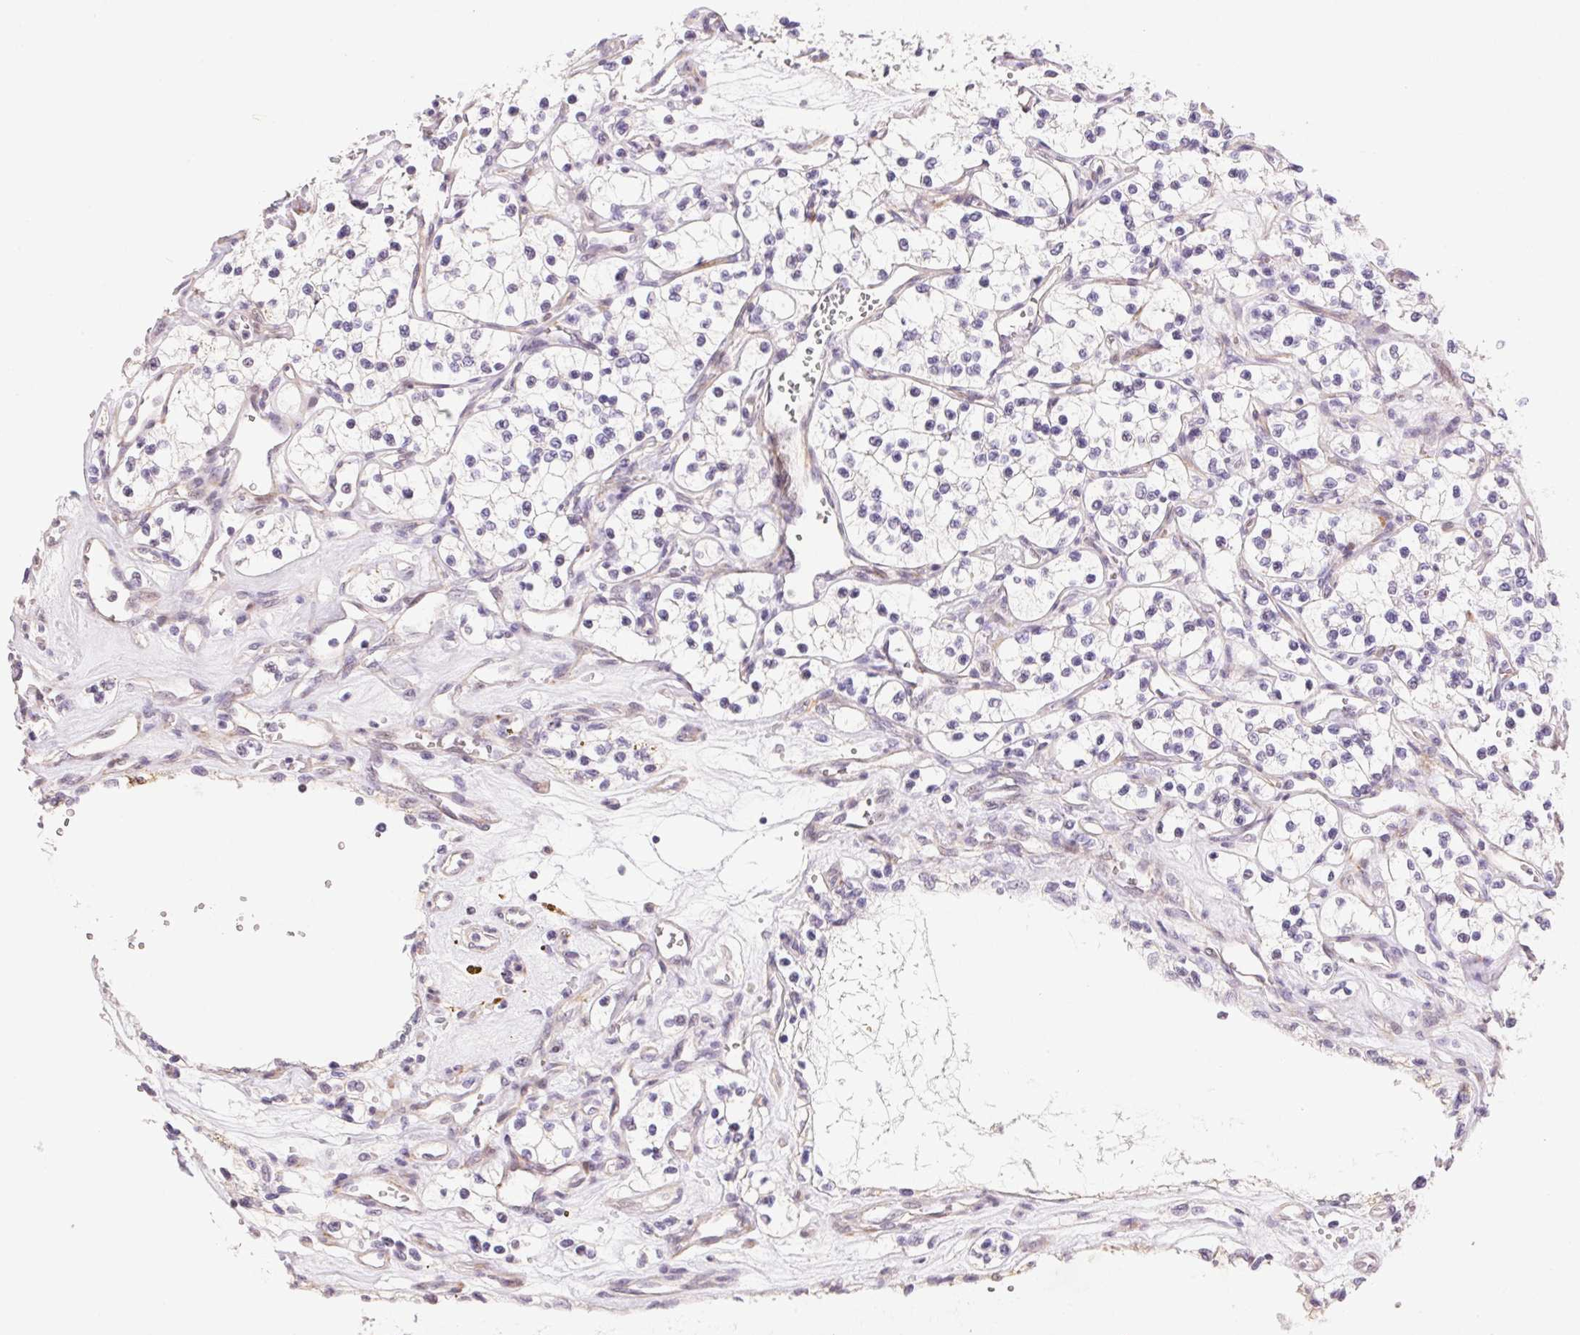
{"staining": {"intensity": "negative", "quantity": "none", "location": "none"}, "tissue": "renal cancer", "cell_type": "Tumor cells", "image_type": "cancer", "snomed": [{"axis": "morphology", "description": "Adenocarcinoma, NOS"}, {"axis": "topography", "description": "Kidney"}], "caption": "Human renal adenocarcinoma stained for a protein using immunohistochemistry demonstrates no staining in tumor cells.", "gene": "GYG2", "patient": {"sex": "female", "age": 69}}